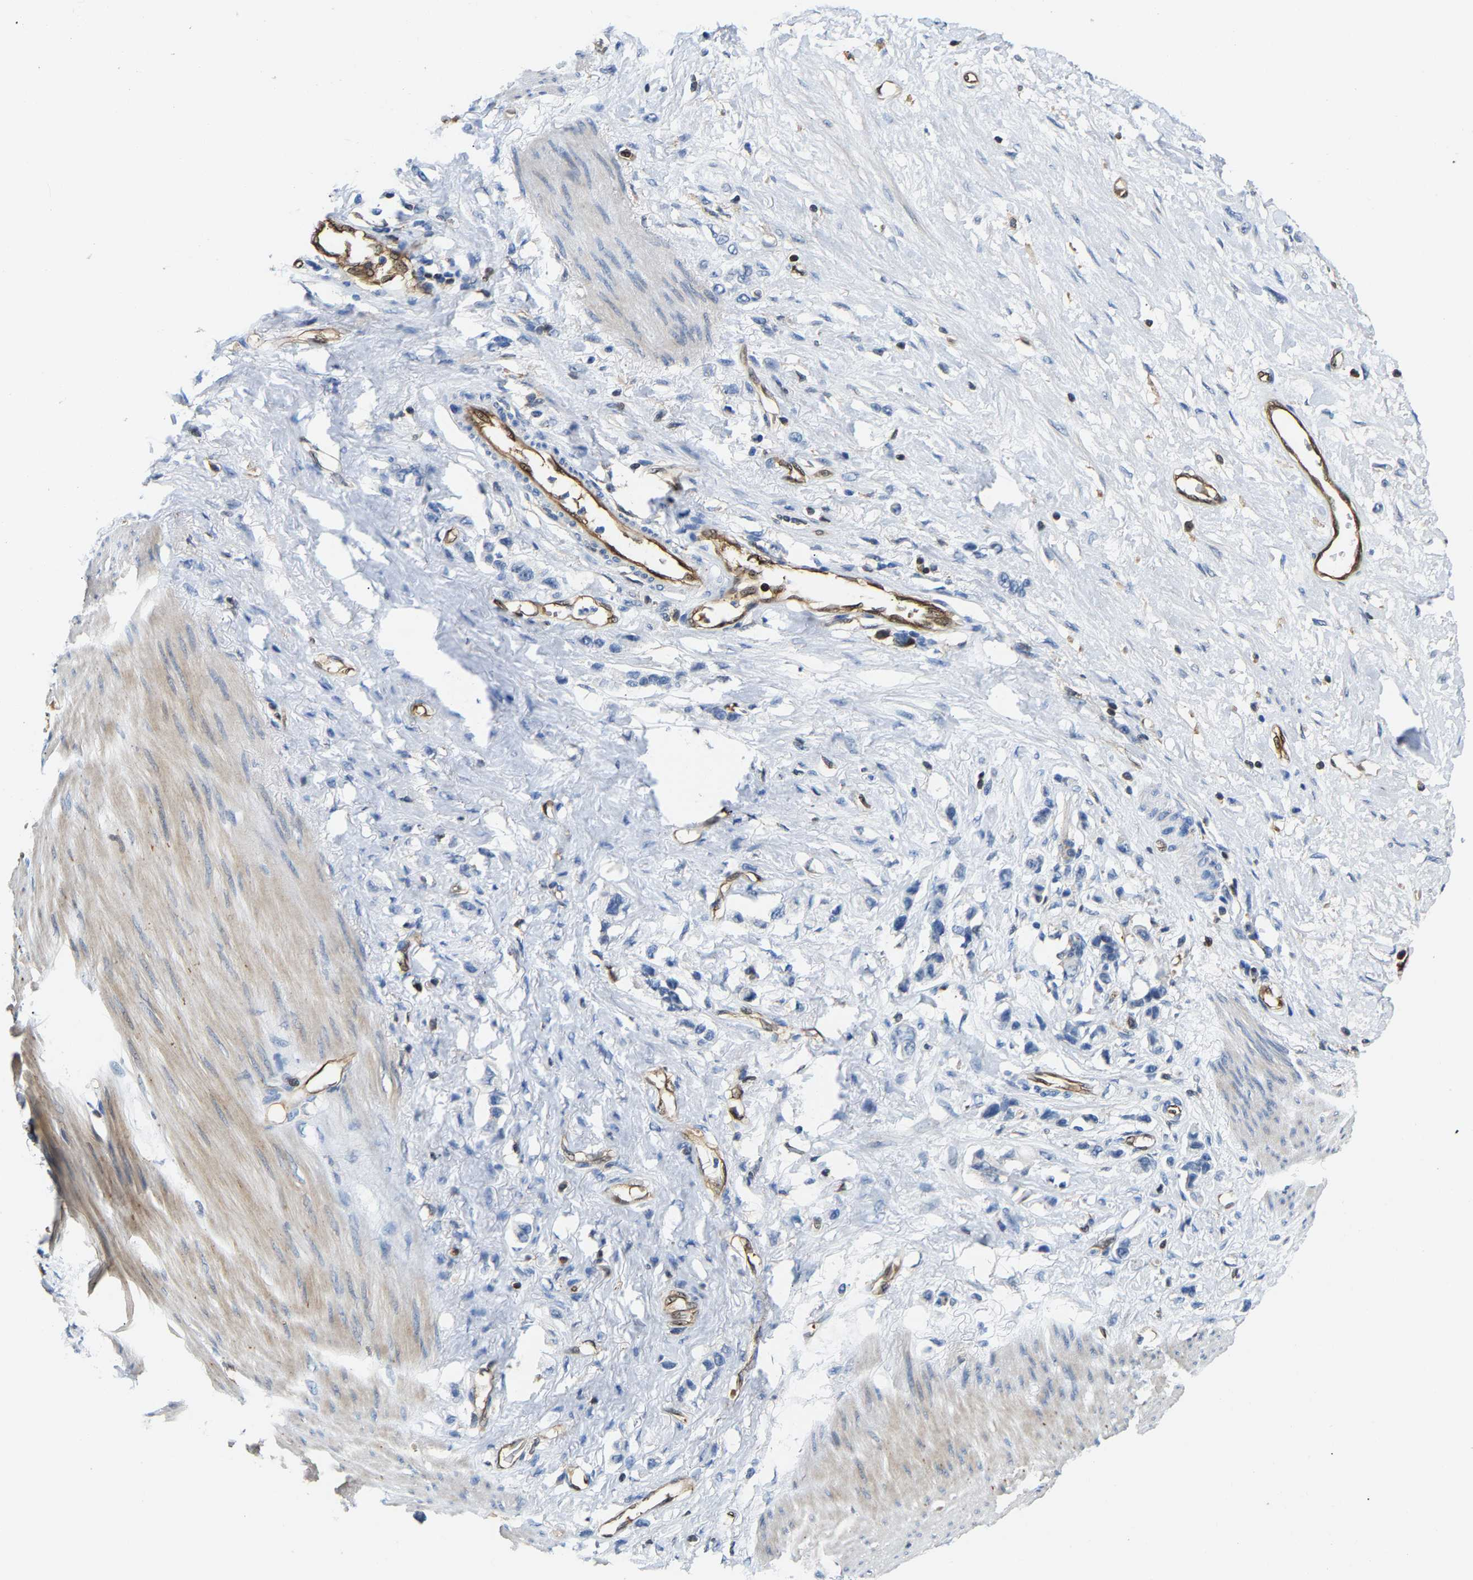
{"staining": {"intensity": "negative", "quantity": "none", "location": "none"}, "tissue": "stomach cancer", "cell_type": "Tumor cells", "image_type": "cancer", "snomed": [{"axis": "morphology", "description": "Adenocarcinoma, NOS"}, {"axis": "topography", "description": "Stomach"}], "caption": "Immunohistochemistry image of neoplastic tissue: human adenocarcinoma (stomach) stained with DAB shows no significant protein positivity in tumor cells. (Brightfield microscopy of DAB immunohistochemistry at high magnification).", "gene": "GIMAP7", "patient": {"sex": "female", "age": 65}}